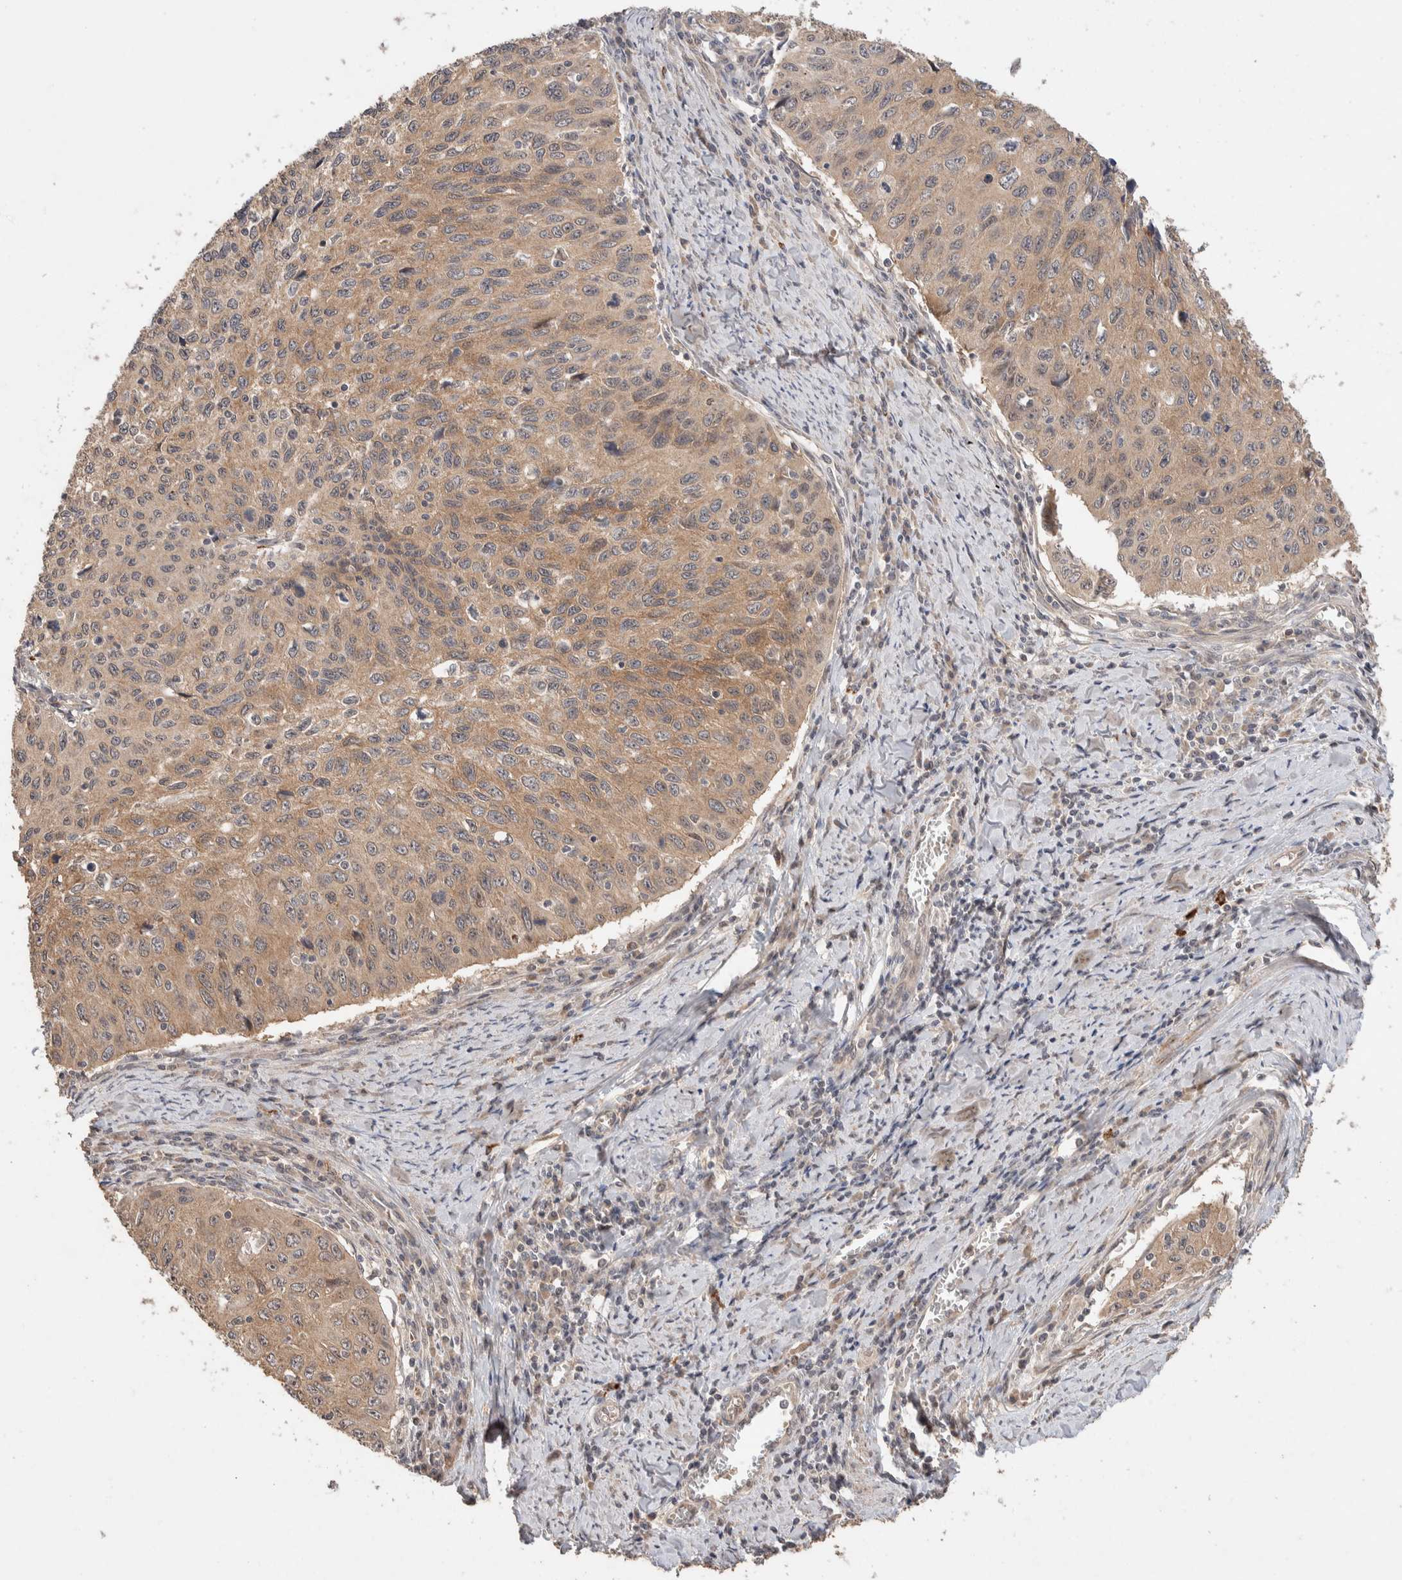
{"staining": {"intensity": "weak", "quantity": ">75%", "location": "cytoplasmic/membranous"}, "tissue": "cervical cancer", "cell_type": "Tumor cells", "image_type": "cancer", "snomed": [{"axis": "morphology", "description": "Squamous cell carcinoma, NOS"}, {"axis": "topography", "description": "Cervix"}], "caption": "Brown immunohistochemical staining in human squamous cell carcinoma (cervical) exhibits weak cytoplasmic/membranous staining in about >75% of tumor cells.", "gene": "CASK", "patient": {"sex": "female", "age": 53}}